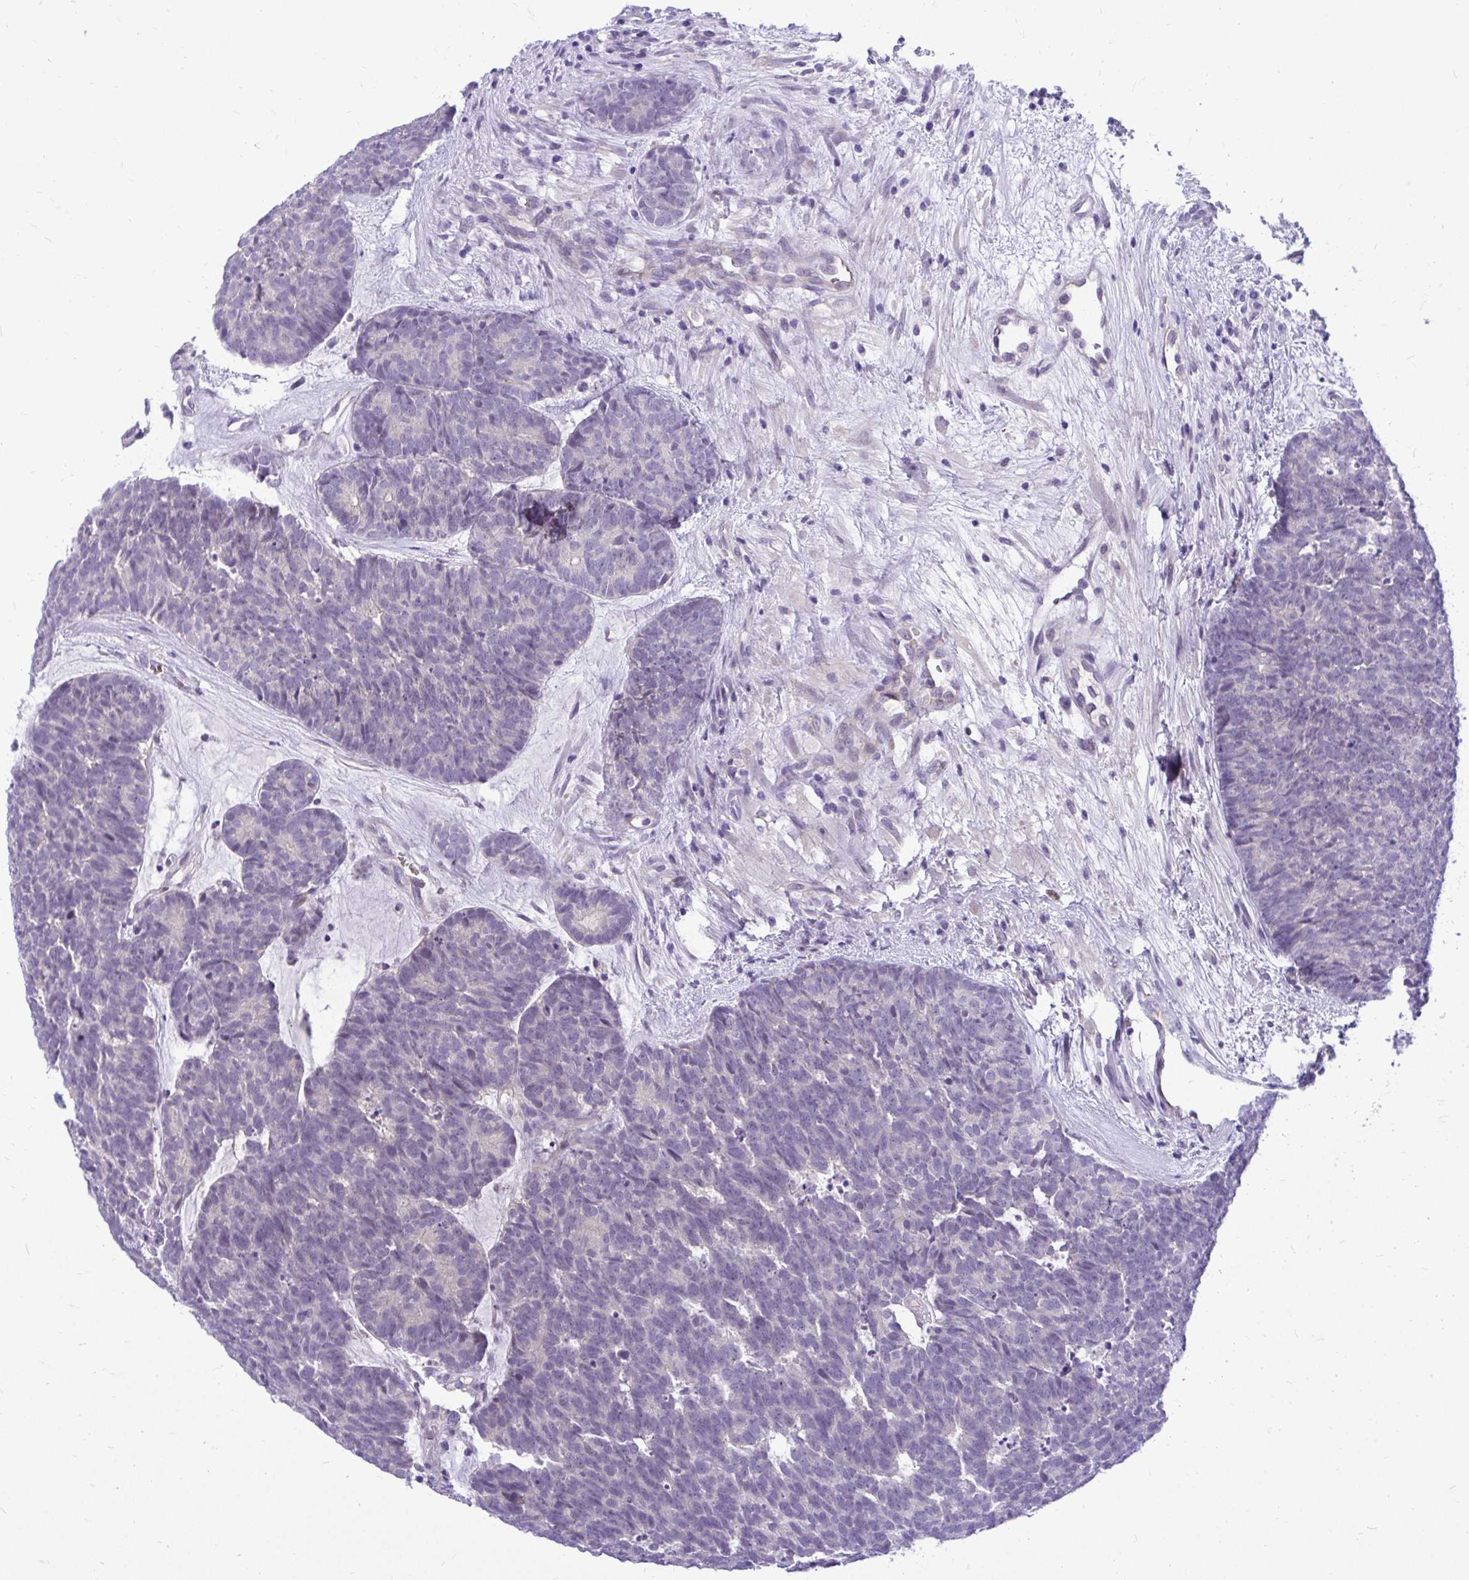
{"staining": {"intensity": "negative", "quantity": "none", "location": "none"}, "tissue": "head and neck cancer", "cell_type": "Tumor cells", "image_type": "cancer", "snomed": [{"axis": "morphology", "description": "Adenocarcinoma, NOS"}, {"axis": "topography", "description": "Head-Neck"}], "caption": "Head and neck adenocarcinoma stained for a protein using immunohistochemistry (IHC) exhibits no expression tumor cells.", "gene": "ZSWIM9", "patient": {"sex": "female", "age": 81}}